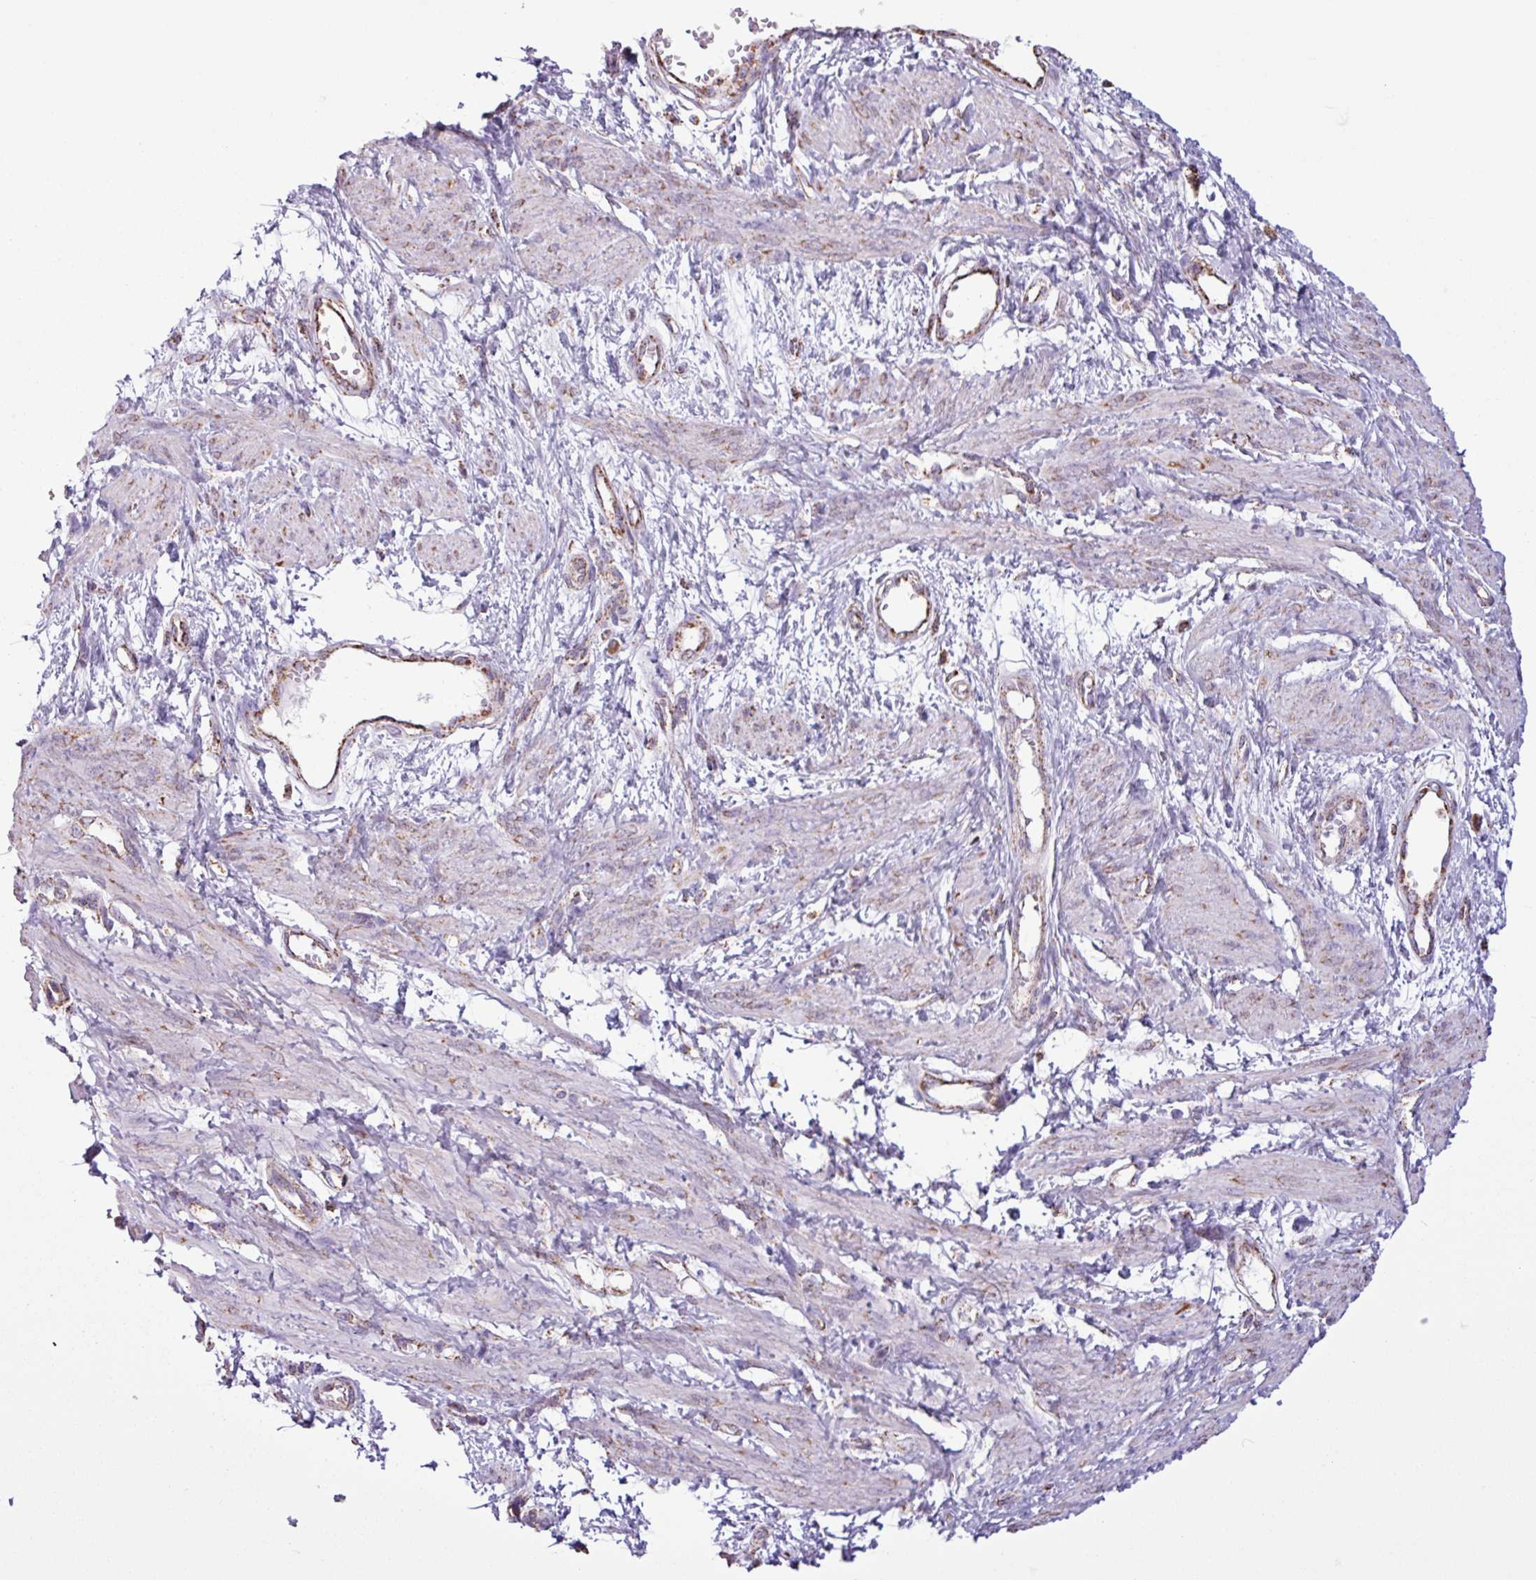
{"staining": {"intensity": "negative", "quantity": "none", "location": "none"}, "tissue": "smooth muscle", "cell_type": "Smooth muscle cells", "image_type": "normal", "snomed": [{"axis": "morphology", "description": "Normal tissue, NOS"}, {"axis": "topography", "description": "Smooth muscle"}, {"axis": "topography", "description": "Uterus"}], "caption": "A high-resolution photomicrograph shows immunohistochemistry (IHC) staining of normal smooth muscle, which displays no significant expression in smooth muscle cells.", "gene": "ALG8", "patient": {"sex": "female", "age": 39}}